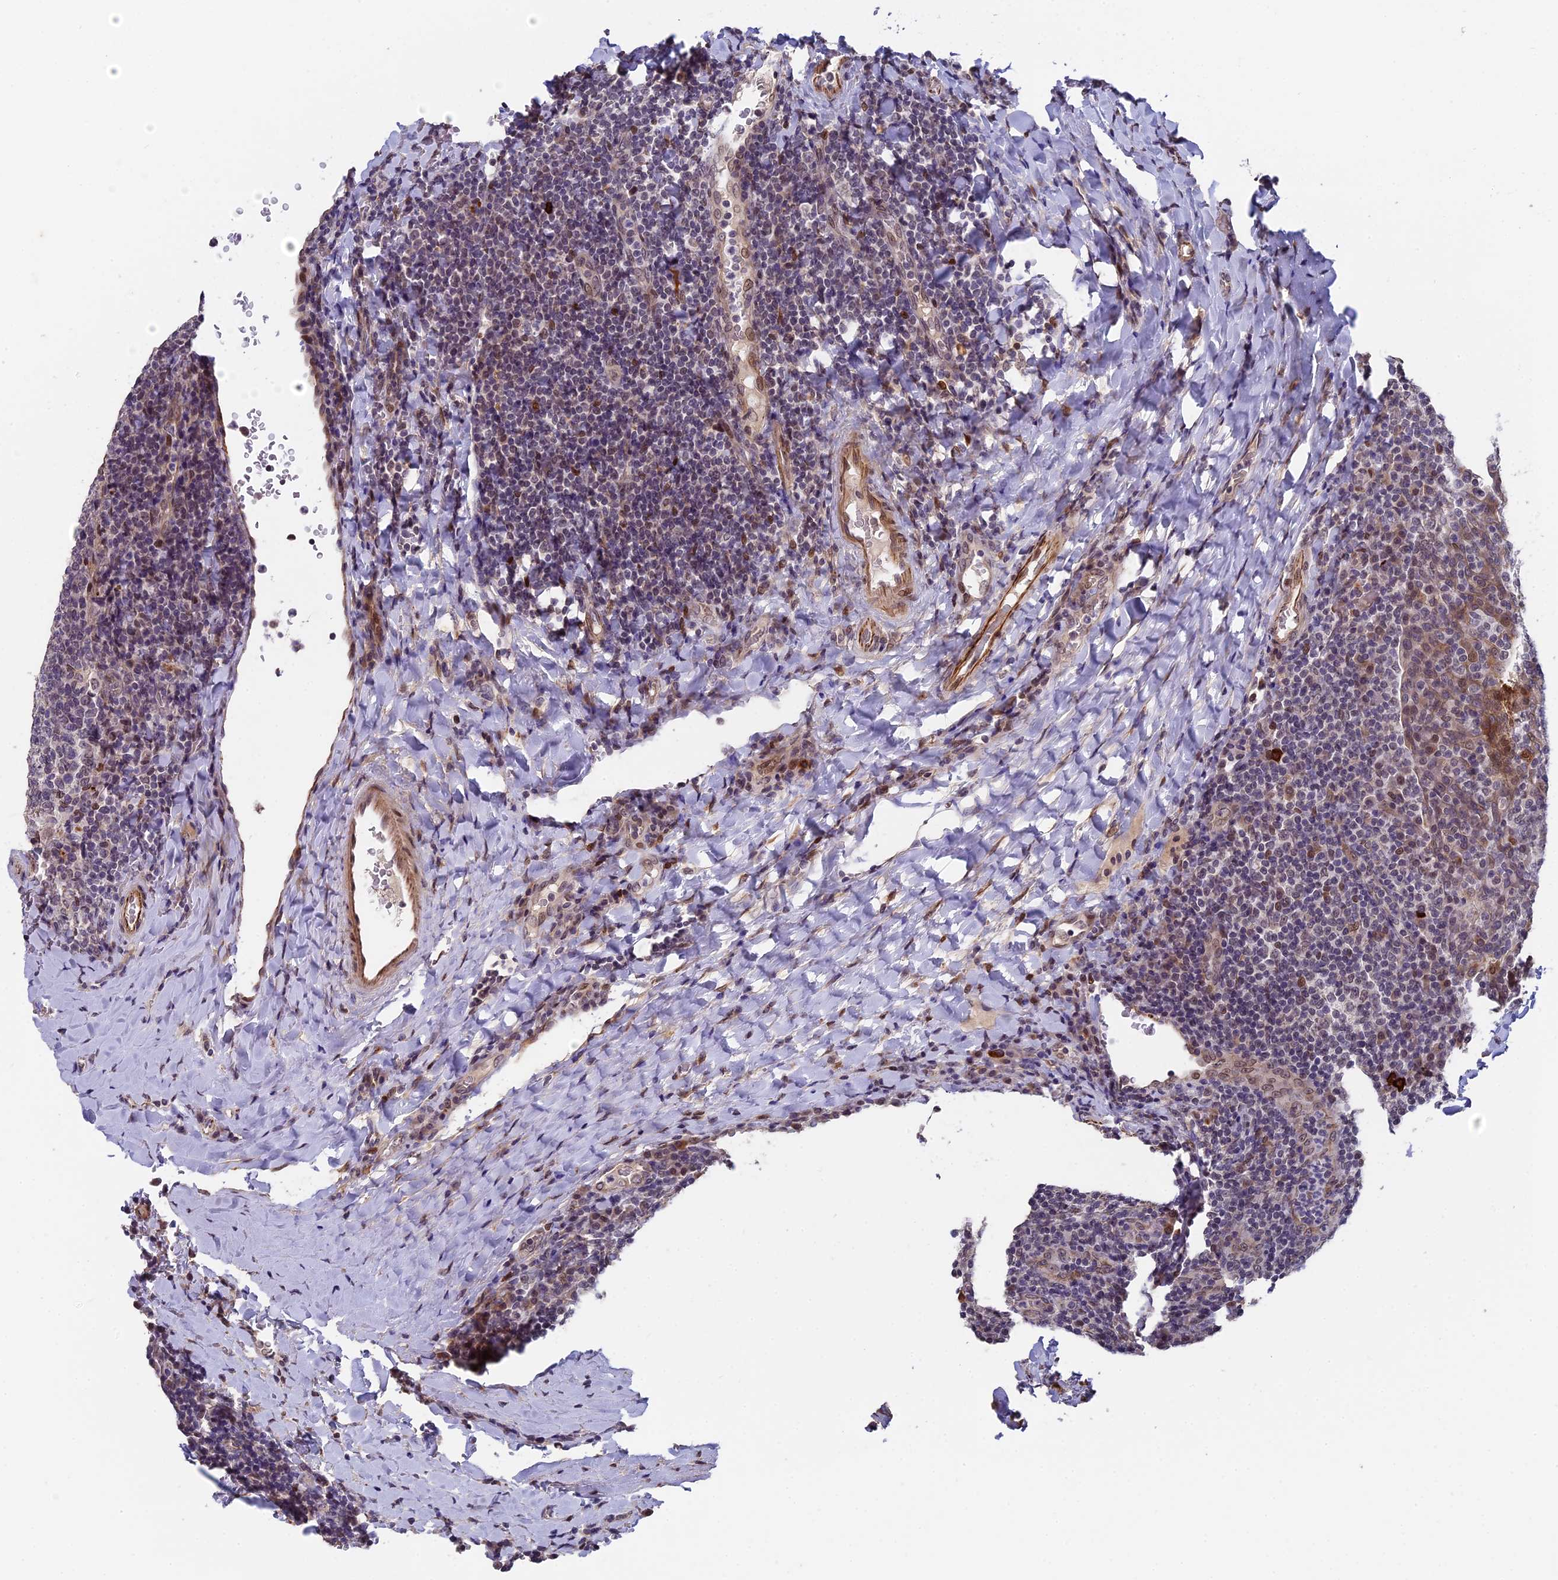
{"staining": {"intensity": "moderate", "quantity": "<25%", "location": "nuclear"}, "tissue": "tonsil", "cell_type": "Germinal center cells", "image_type": "normal", "snomed": [{"axis": "morphology", "description": "Normal tissue, NOS"}, {"axis": "topography", "description": "Tonsil"}], "caption": "Immunohistochemical staining of normal tonsil demonstrates <25% levels of moderate nuclear protein positivity in approximately <25% of germinal center cells.", "gene": "PYGO1", "patient": {"sex": "male", "age": 17}}